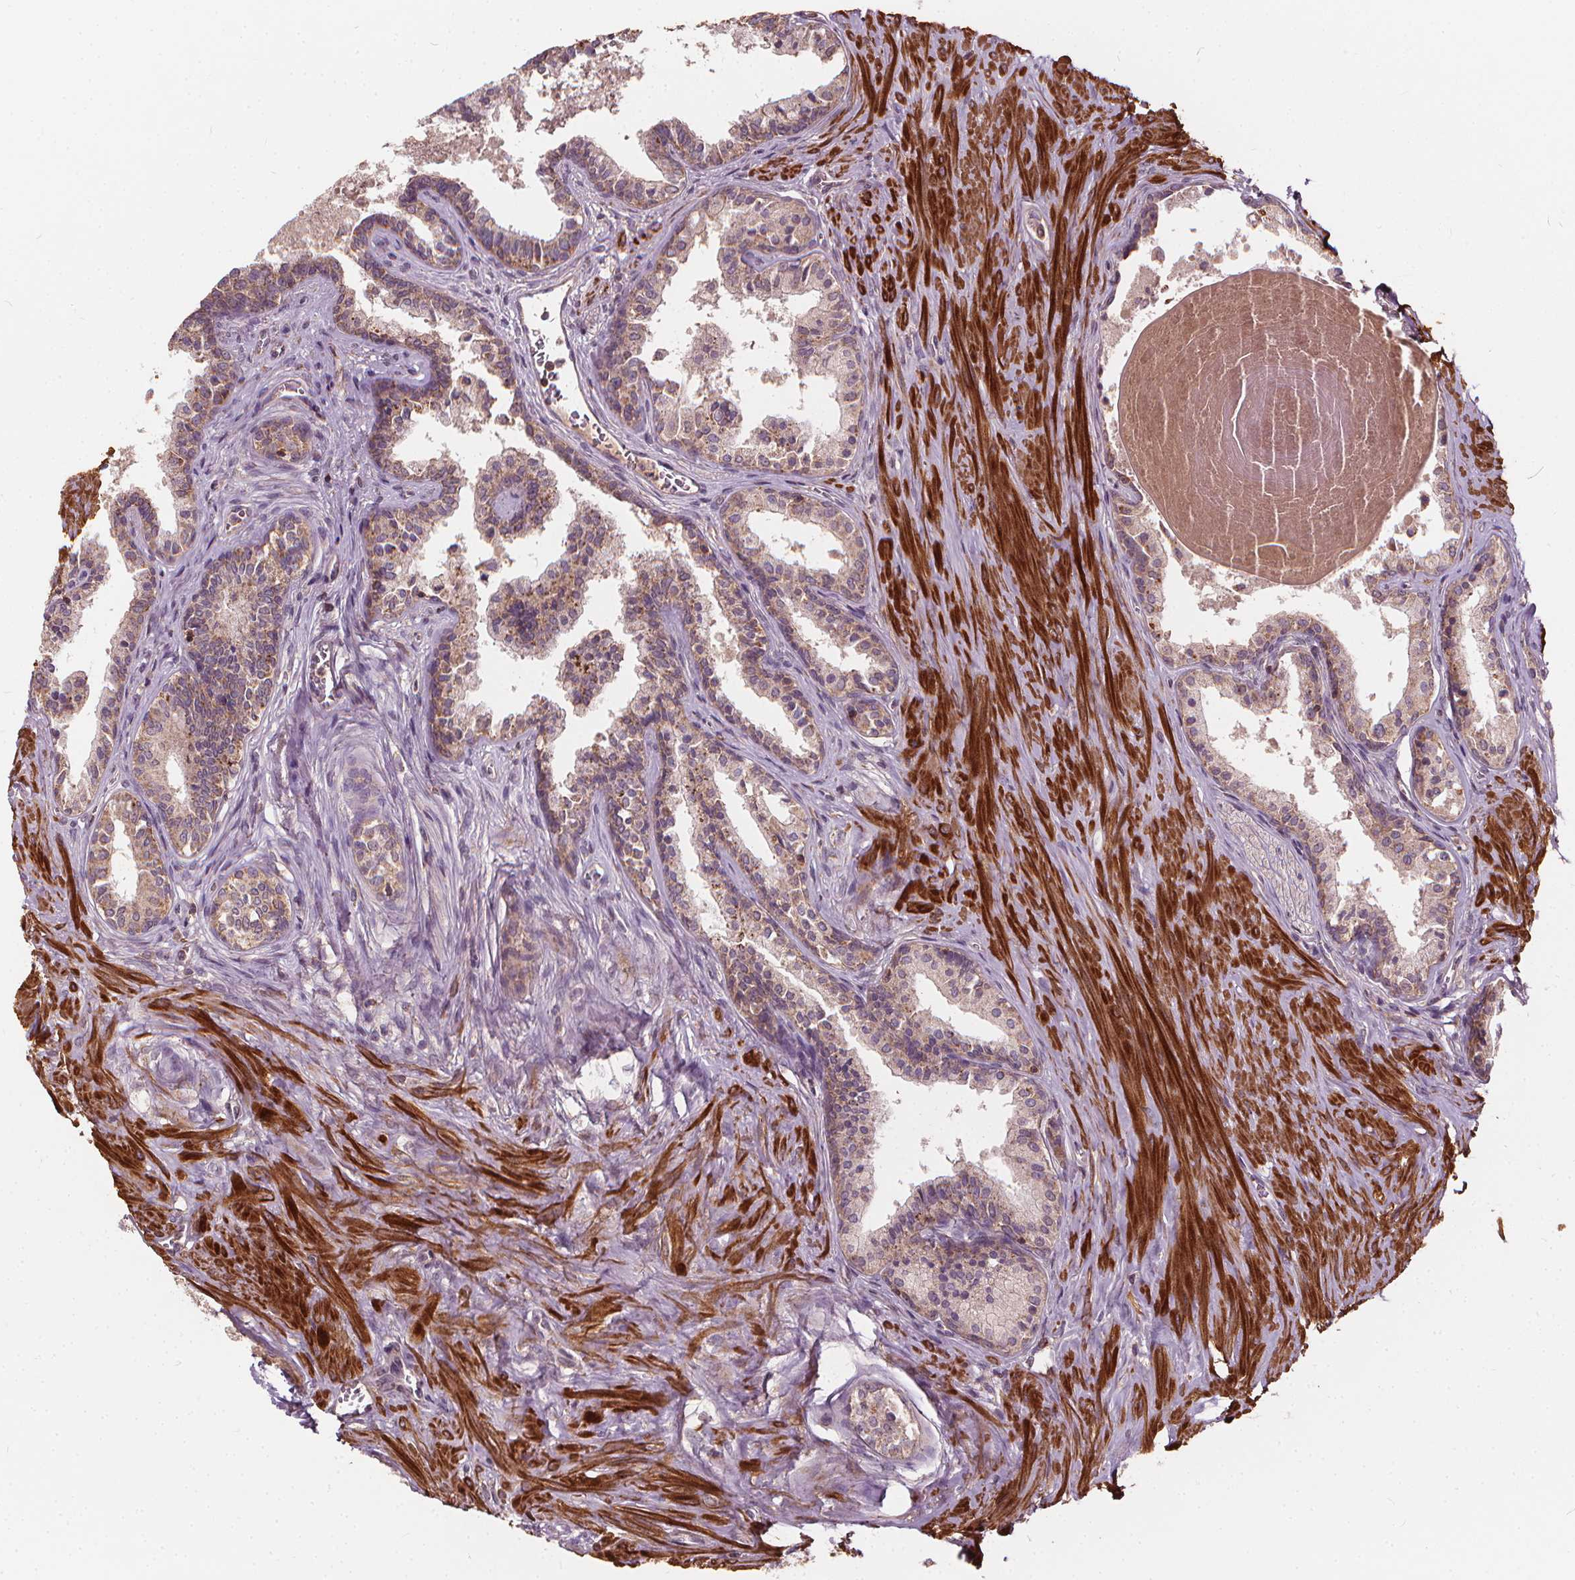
{"staining": {"intensity": "moderate", "quantity": "<25%", "location": "cytoplasmic/membranous"}, "tissue": "prostate", "cell_type": "Glandular cells", "image_type": "normal", "snomed": [{"axis": "morphology", "description": "Normal tissue, NOS"}, {"axis": "topography", "description": "Prostate"}], "caption": "This histopathology image shows immunohistochemistry staining of benign prostate, with low moderate cytoplasmic/membranous positivity in about <25% of glandular cells.", "gene": "ORAI2", "patient": {"sex": "male", "age": 61}}